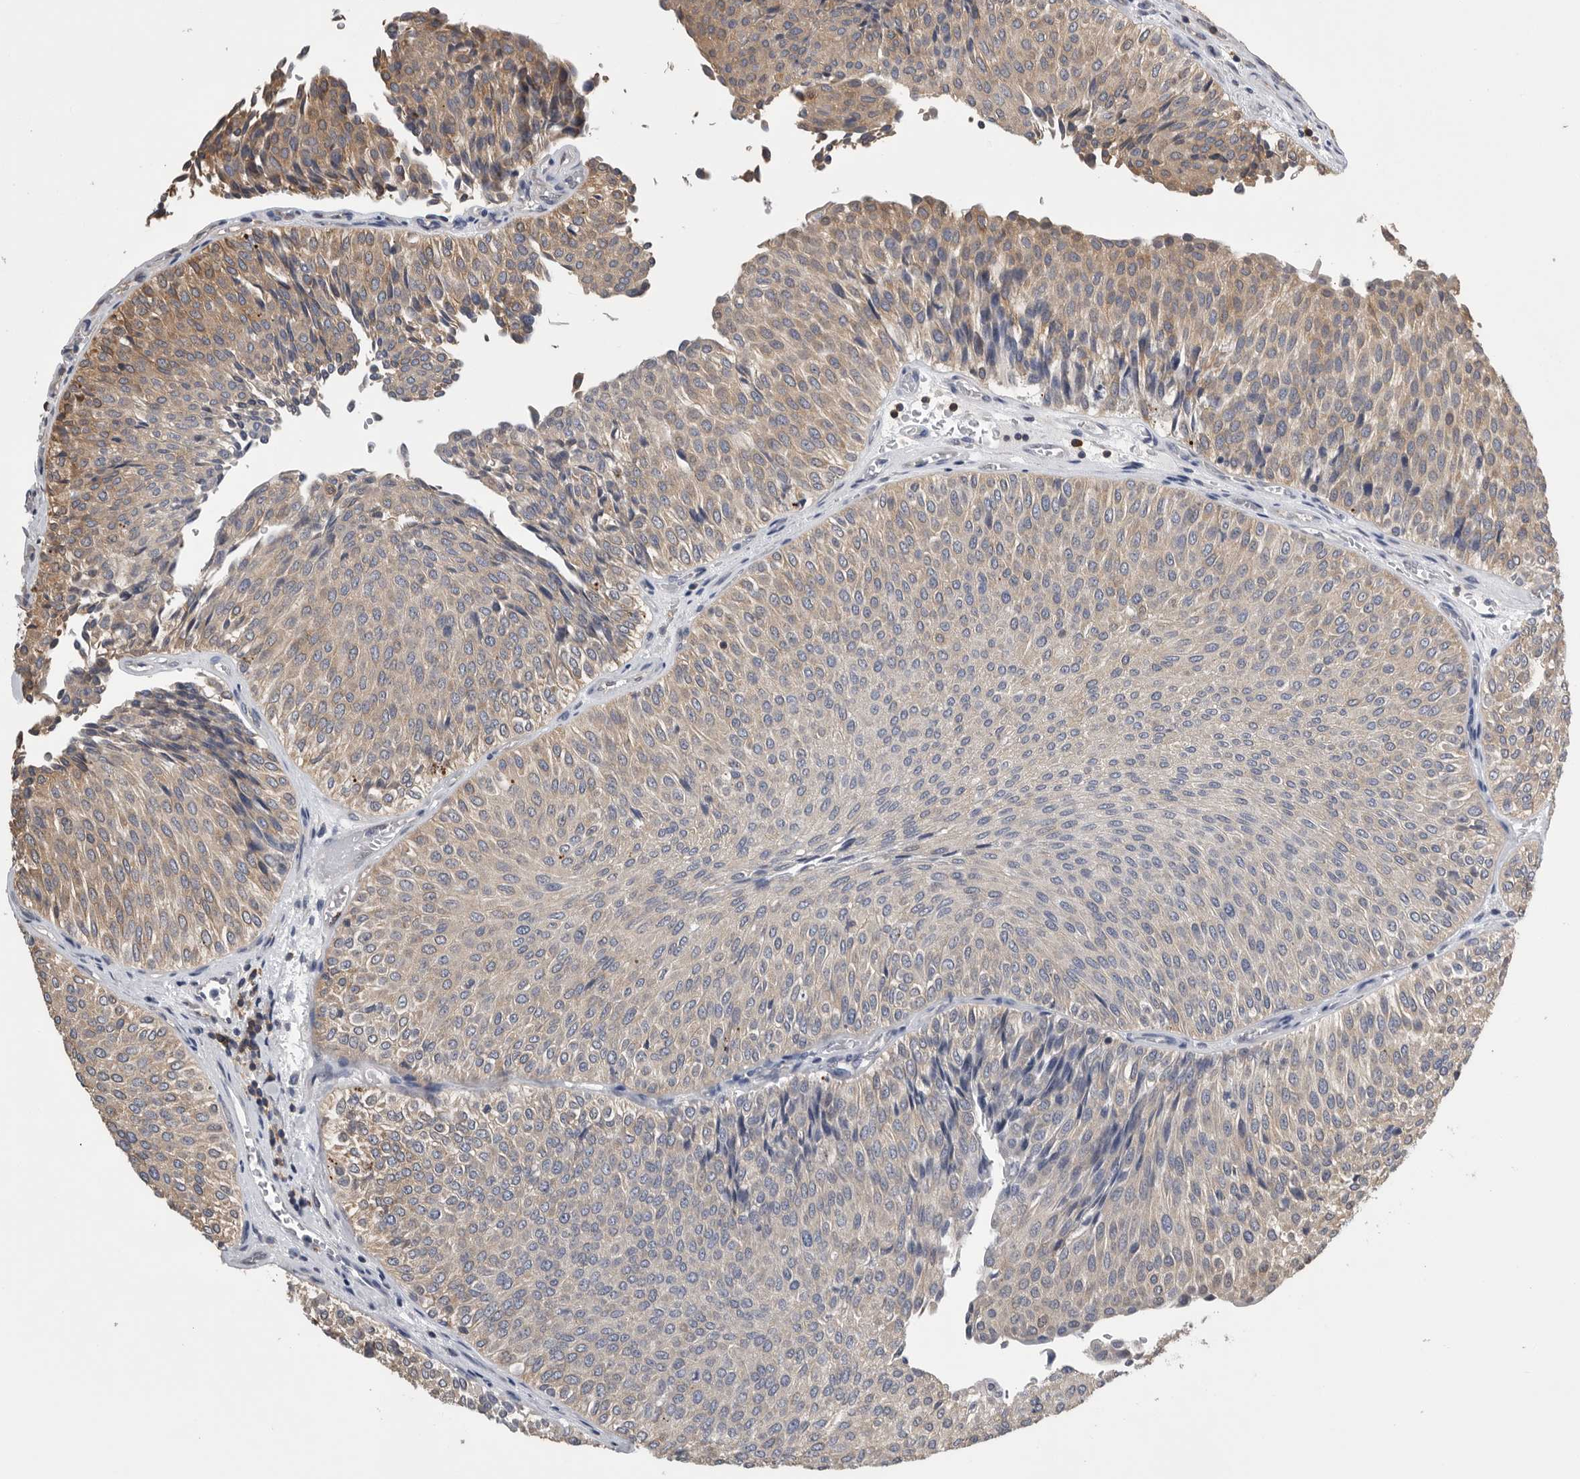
{"staining": {"intensity": "weak", "quantity": ">75%", "location": "cytoplasmic/membranous"}, "tissue": "urothelial cancer", "cell_type": "Tumor cells", "image_type": "cancer", "snomed": [{"axis": "morphology", "description": "Urothelial carcinoma, Low grade"}, {"axis": "topography", "description": "Urinary bladder"}], "caption": "IHC staining of urothelial cancer, which exhibits low levels of weak cytoplasmic/membranous expression in about >75% of tumor cells indicating weak cytoplasmic/membranous protein staining. The staining was performed using DAB (3,3'-diaminobenzidine) (brown) for protein detection and nuclei were counterstained in hematoxylin (blue).", "gene": "PDCD4", "patient": {"sex": "male", "age": 78}}